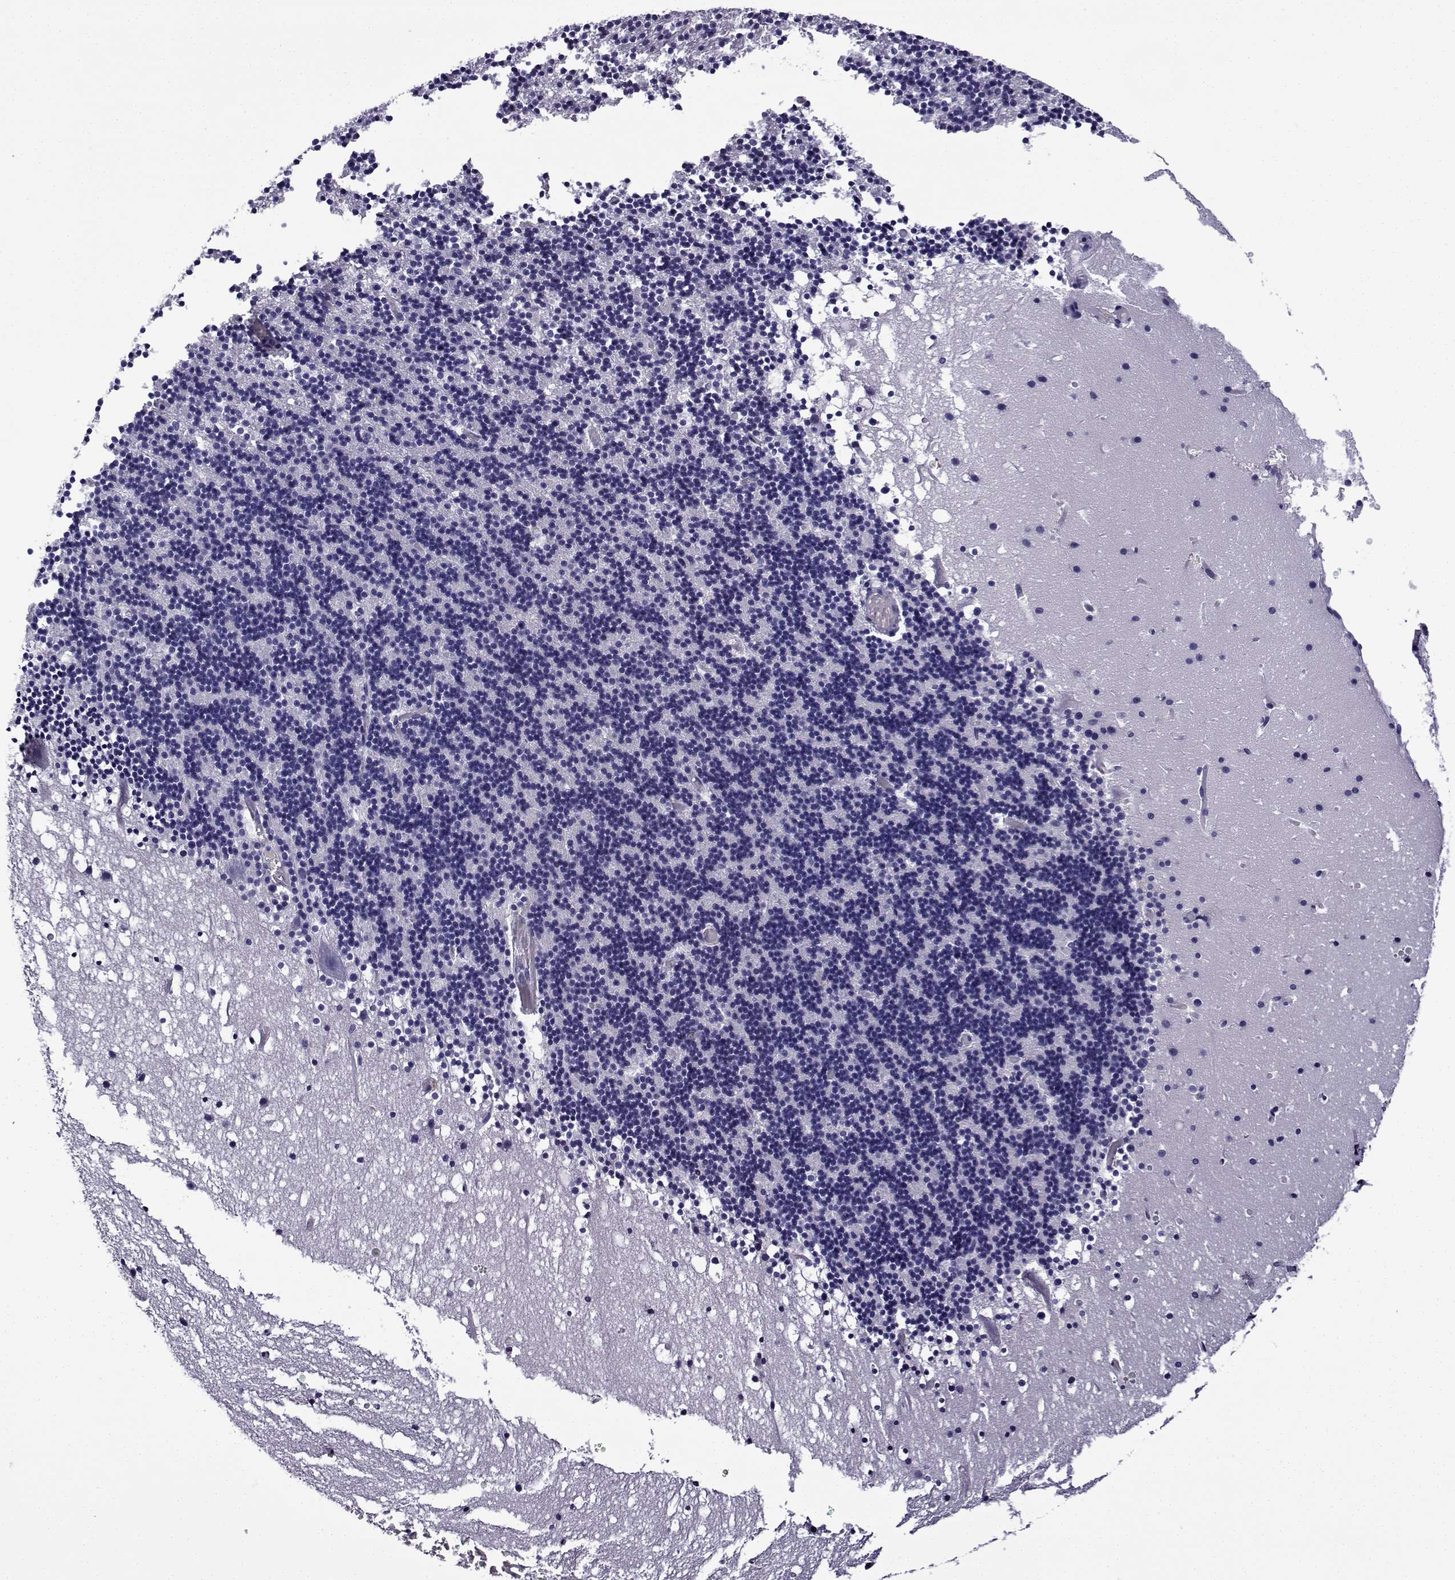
{"staining": {"intensity": "negative", "quantity": "none", "location": "none"}, "tissue": "cerebellum", "cell_type": "Cells in granular layer", "image_type": "normal", "snomed": [{"axis": "morphology", "description": "Normal tissue, NOS"}, {"axis": "topography", "description": "Cerebellum"}], "caption": "Cells in granular layer show no significant expression in normal cerebellum. (DAB IHC, high magnification).", "gene": "SPACA7", "patient": {"sex": "male", "age": 37}}